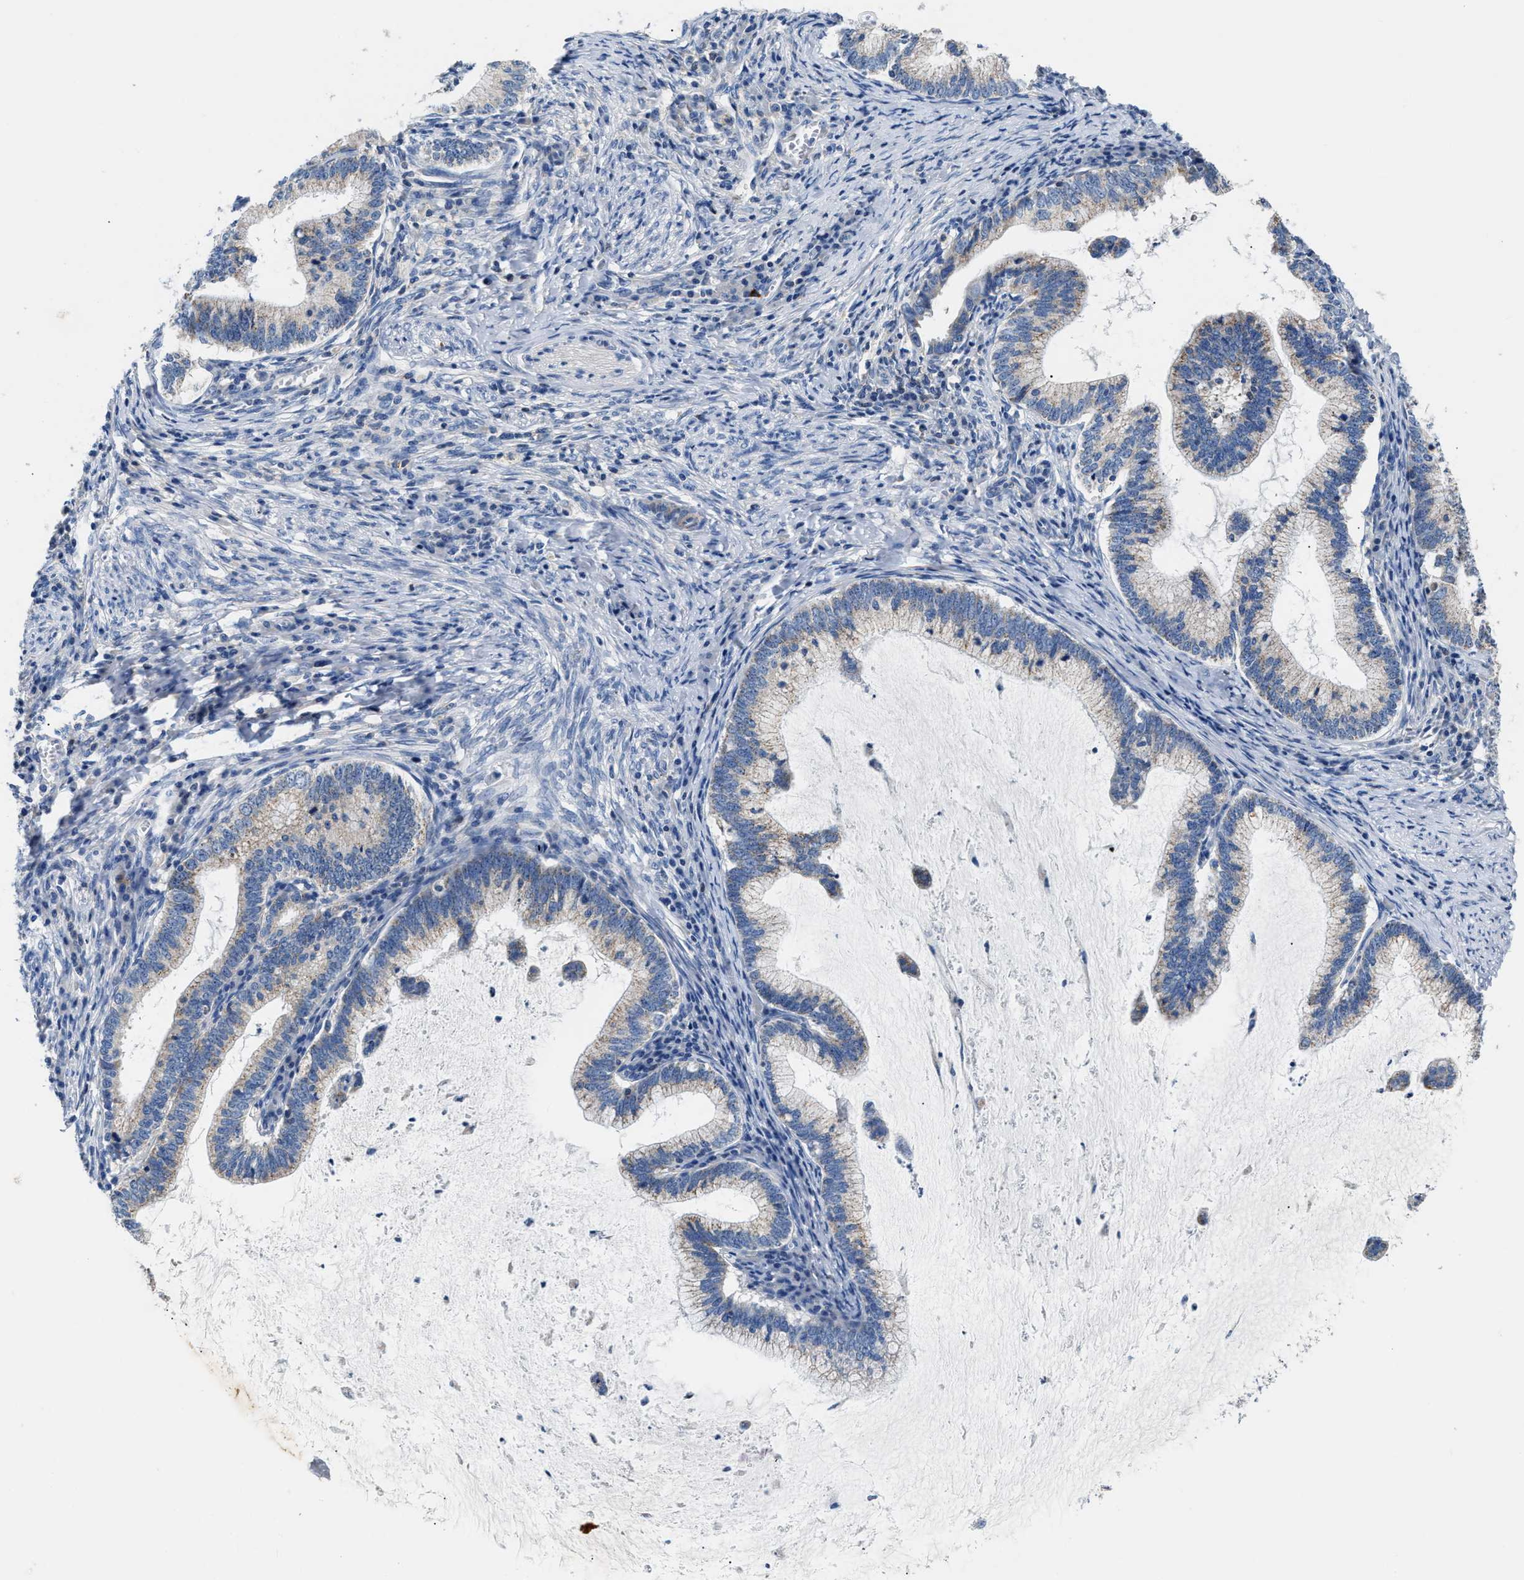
{"staining": {"intensity": "negative", "quantity": "none", "location": "none"}, "tissue": "cervical cancer", "cell_type": "Tumor cells", "image_type": "cancer", "snomed": [{"axis": "morphology", "description": "Adenocarcinoma, NOS"}, {"axis": "topography", "description": "Cervix"}], "caption": "Tumor cells are negative for protein expression in human cervical cancer (adenocarcinoma). Nuclei are stained in blue.", "gene": "TUT7", "patient": {"sex": "female", "age": 36}}